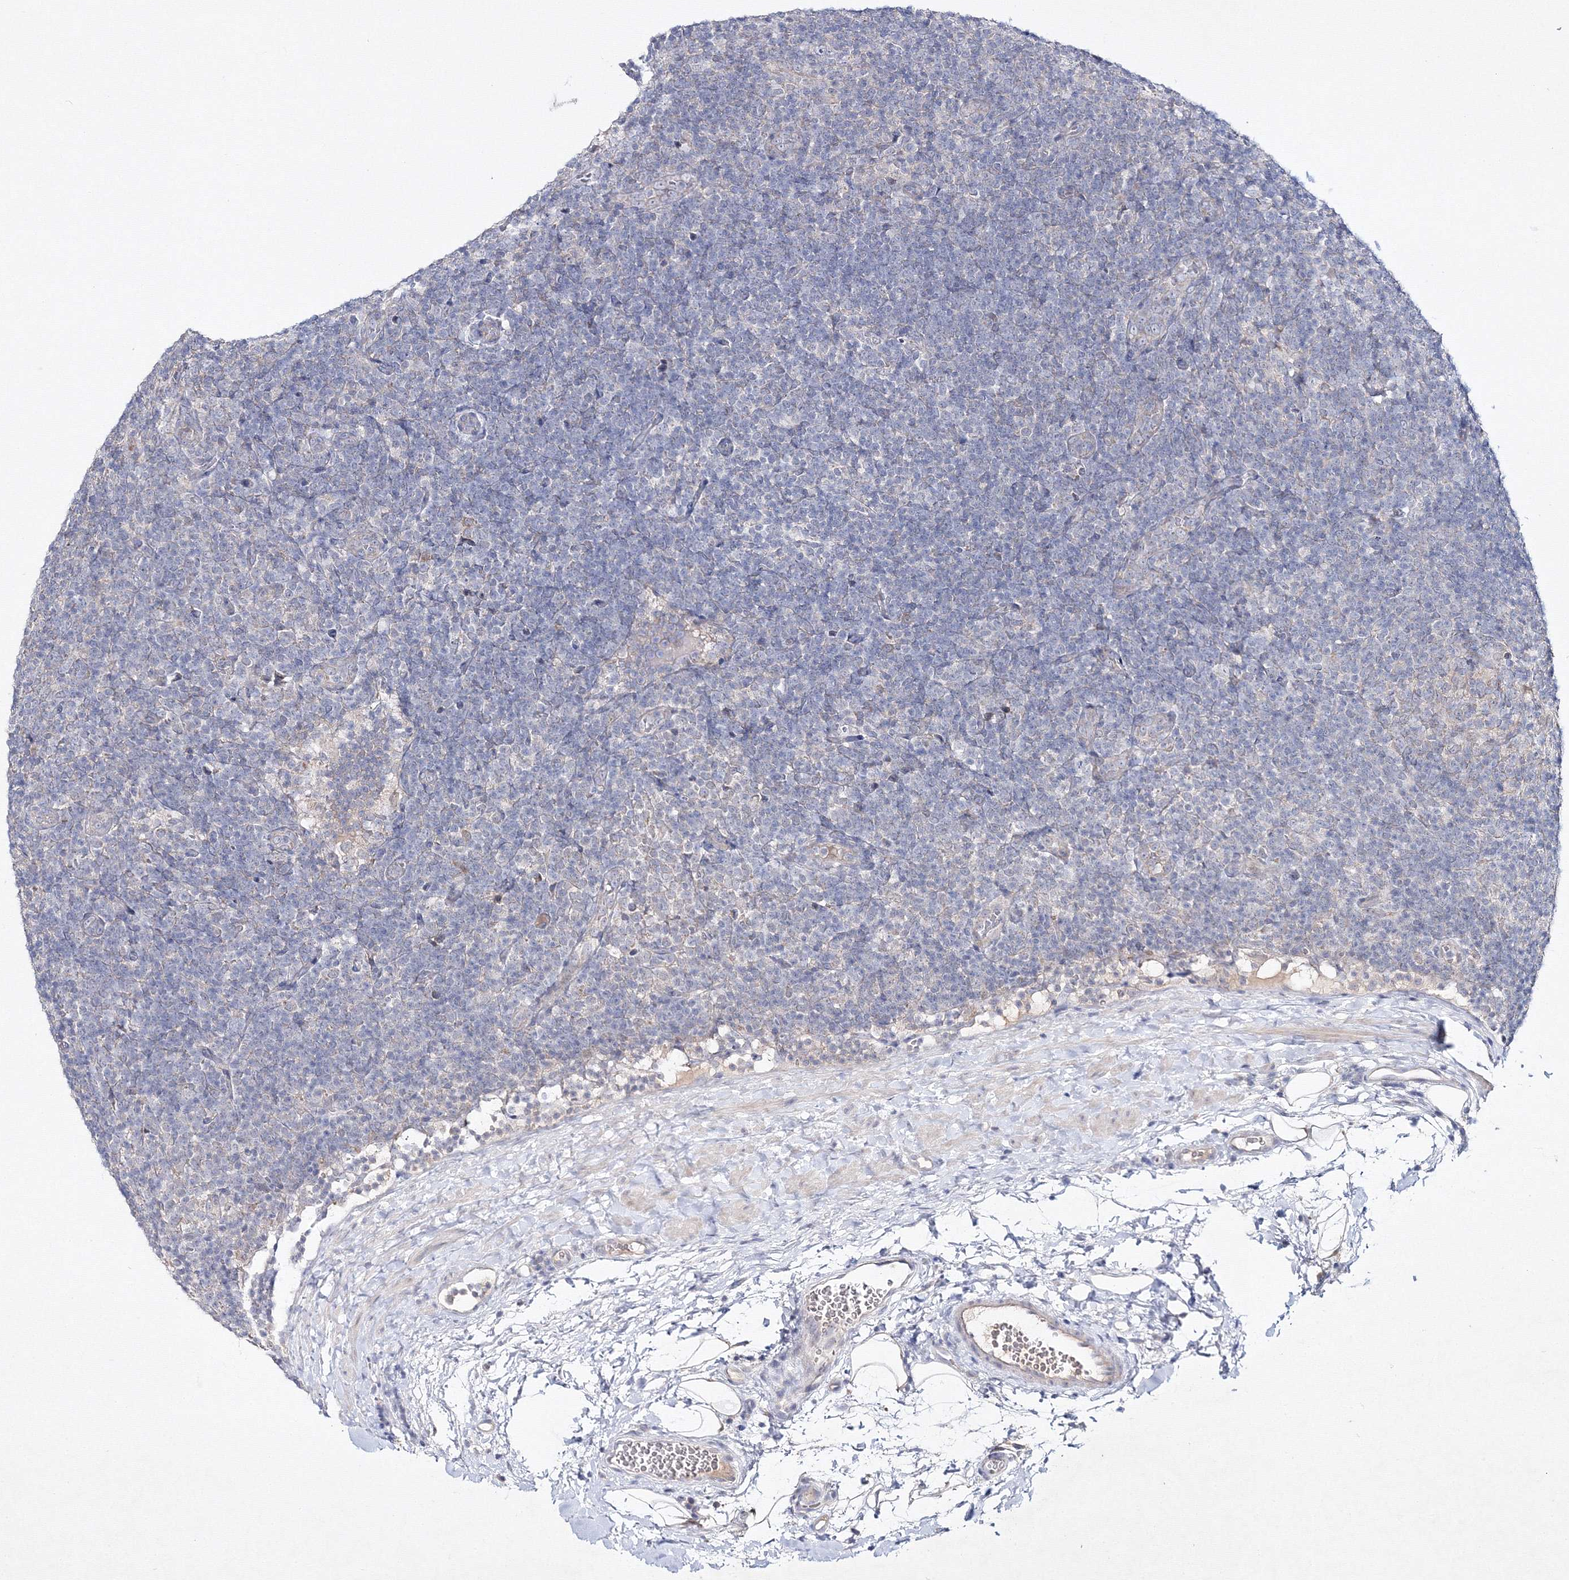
{"staining": {"intensity": "negative", "quantity": "none", "location": "none"}, "tissue": "lymphoma", "cell_type": "Tumor cells", "image_type": "cancer", "snomed": [{"axis": "morphology", "description": "Hodgkin's disease, NOS"}, {"axis": "topography", "description": "Lymph node"}], "caption": "Immunohistochemistry photomicrograph of human Hodgkin's disease stained for a protein (brown), which reveals no expression in tumor cells.", "gene": "NEU4", "patient": {"sex": "female", "age": 57}}